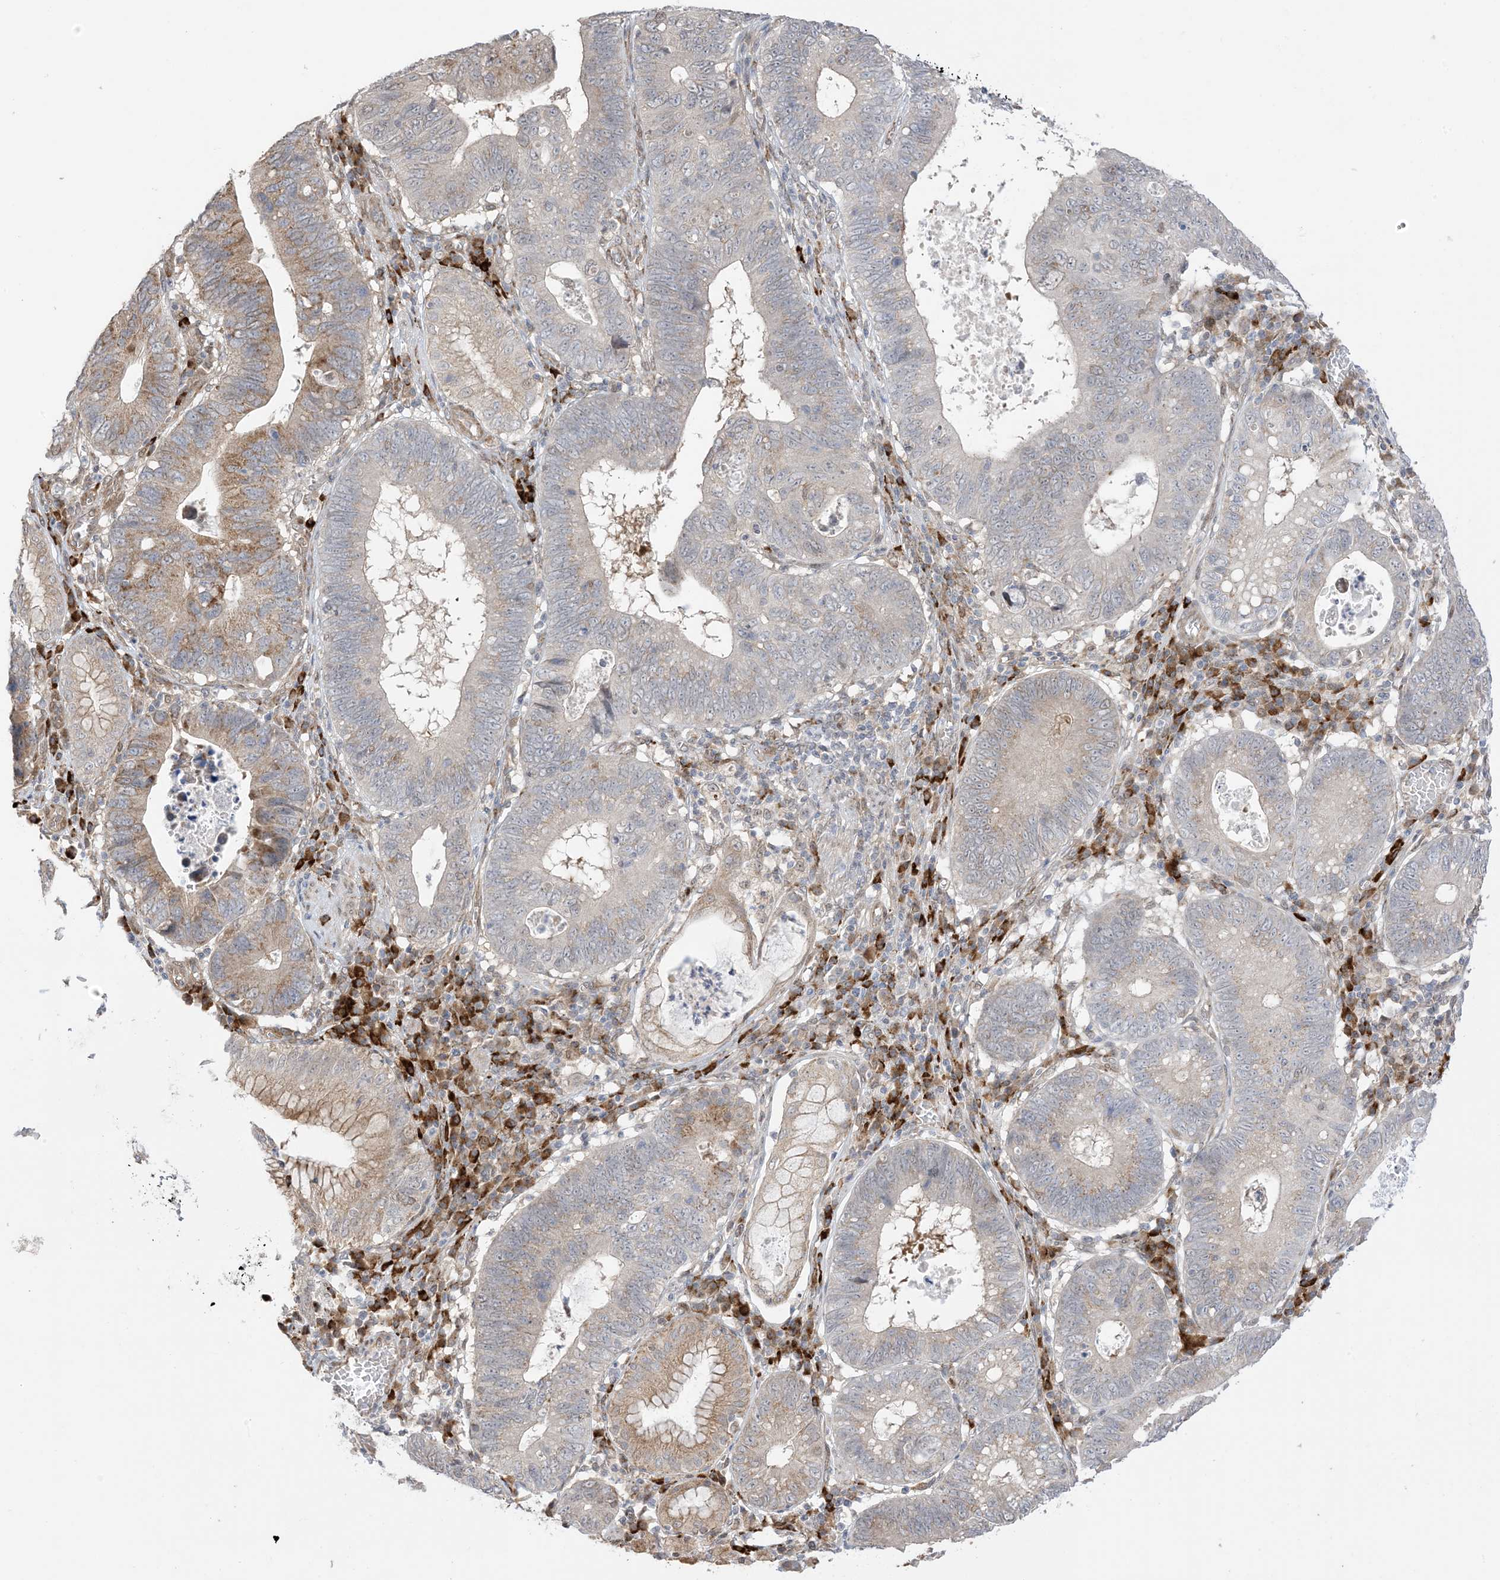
{"staining": {"intensity": "moderate", "quantity": "<25%", "location": "cytoplasmic/membranous,nuclear"}, "tissue": "stomach cancer", "cell_type": "Tumor cells", "image_type": "cancer", "snomed": [{"axis": "morphology", "description": "Adenocarcinoma, NOS"}, {"axis": "topography", "description": "Stomach"}], "caption": "Stomach cancer tissue exhibits moderate cytoplasmic/membranous and nuclear staining in about <25% of tumor cells, visualized by immunohistochemistry.", "gene": "UBE2E2", "patient": {"sex": "male", "age": 59}}